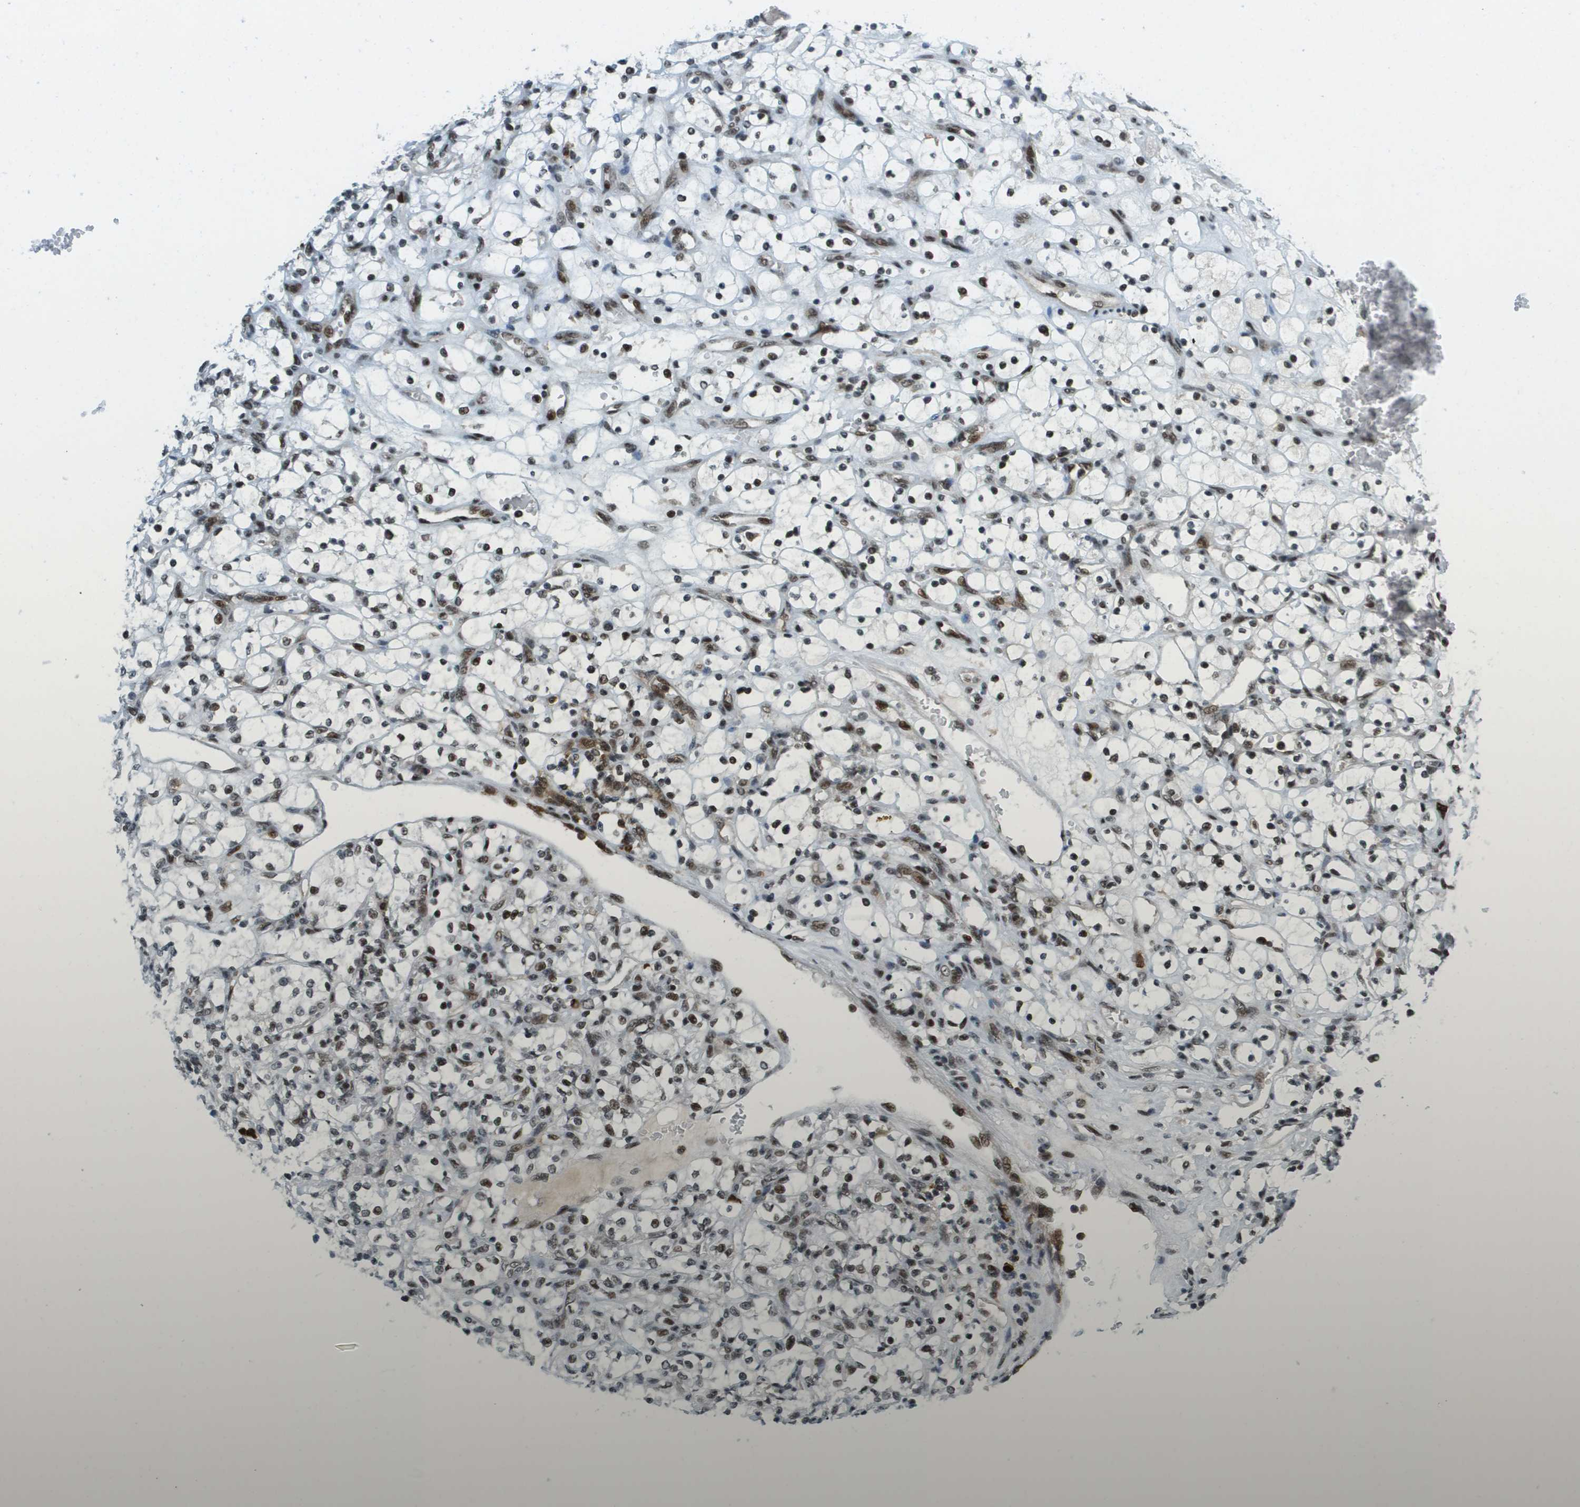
{"staining": {"intensity": "strong", "quantity": ">75%", "location": "nuclear"}, "tissue": "renal cancer", "cell_type": "Tumor cells", "image_type": "cancer", "snomed": [{"axis": "morphology", "description": "Adenocarcinoma, NOS"}, {"axis": "topography", "description": "Kidney"}], "caption": "This image reveals IHC staining of adenocarcinoma (renal), with high strong nuclear positivity in approximately >75% of tumor cells.", "gene": "IRF7", "patient": {"sex": "female", "age": 69}}